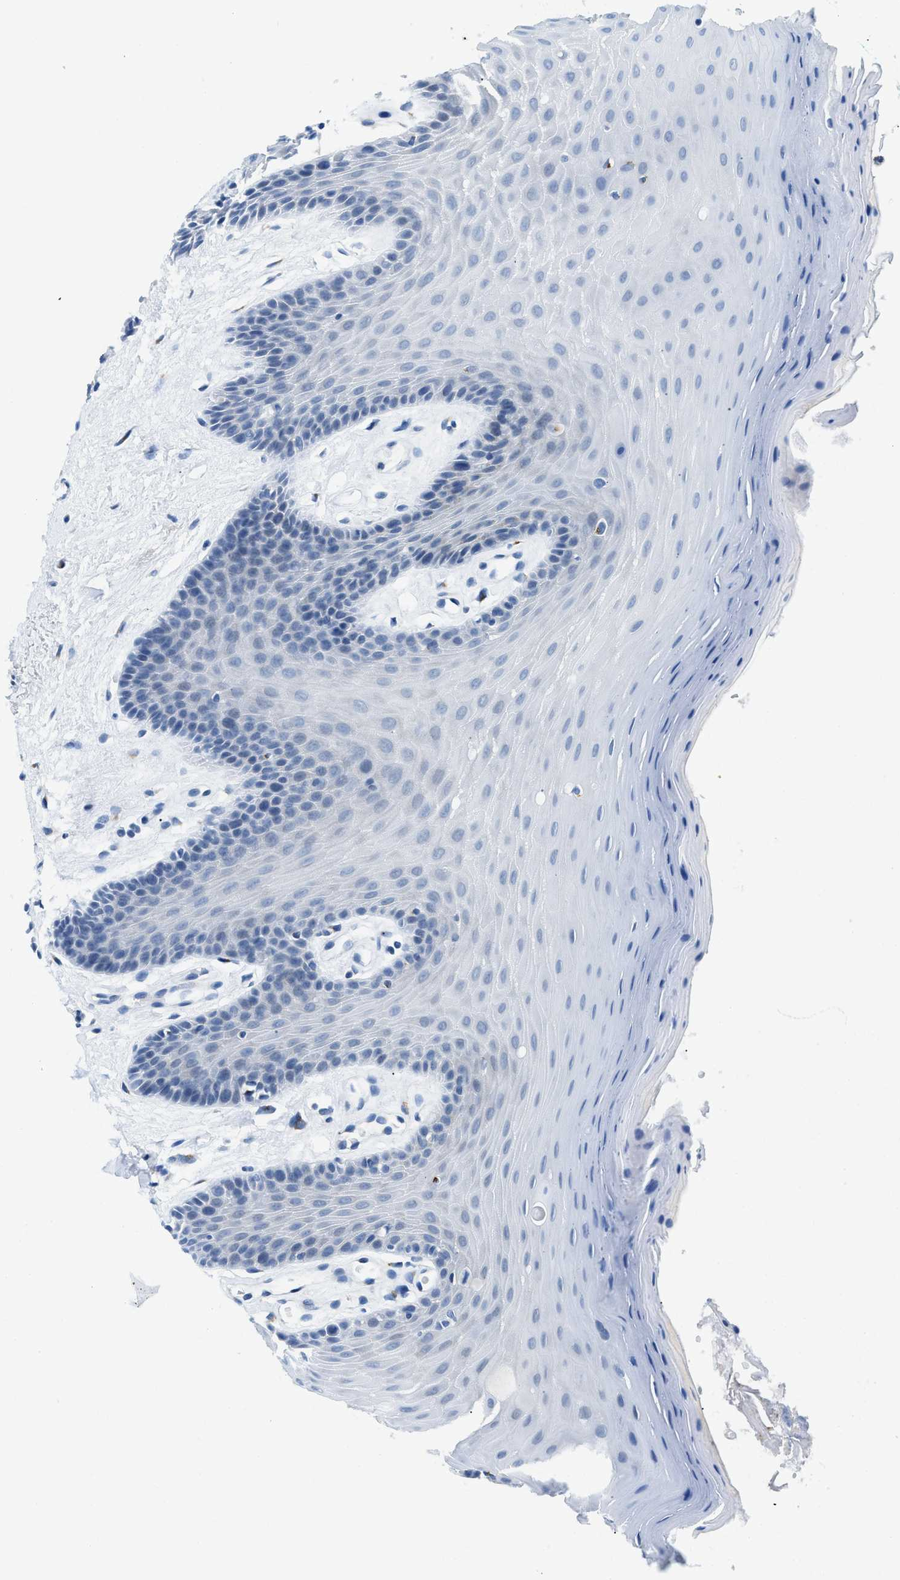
{"staining": {"intensity": "negative", "quantity": "none", "location": "none"}, "tissue": "oral mucosa", "cell_type": "Squamous epithelial cells", "image_type": "normal", "snomed": [{"axis": "morphology", "description": "Normal tissue, NOS"}, {"axis": "morphology", "description": "Squamous cell carcinoma, NOS"}, {"axis": "topography", "description": "Skeletal muscle"}, {"axis": "topography", "description": "Adipose tissue"}, {"axis": "topography", "description": "Vascular tissue"}, {"axis": "topography", "description": "Oral tissue"}, {"axis": "topography", "description": "Peripheral nerve tissue"}, {"axis": "topography", "description": "Head-Neck"}], "caption": "DAB immunohistochemical staining of normal human oral mucosa exhibits no significant staining in squamous epithelial cells. The staining is performed using DAB brown chromogen with nuclei counter-stained in using hematoxylin.", "gene": "FUT8", "patient": {"sex": "male", "age": 71}}